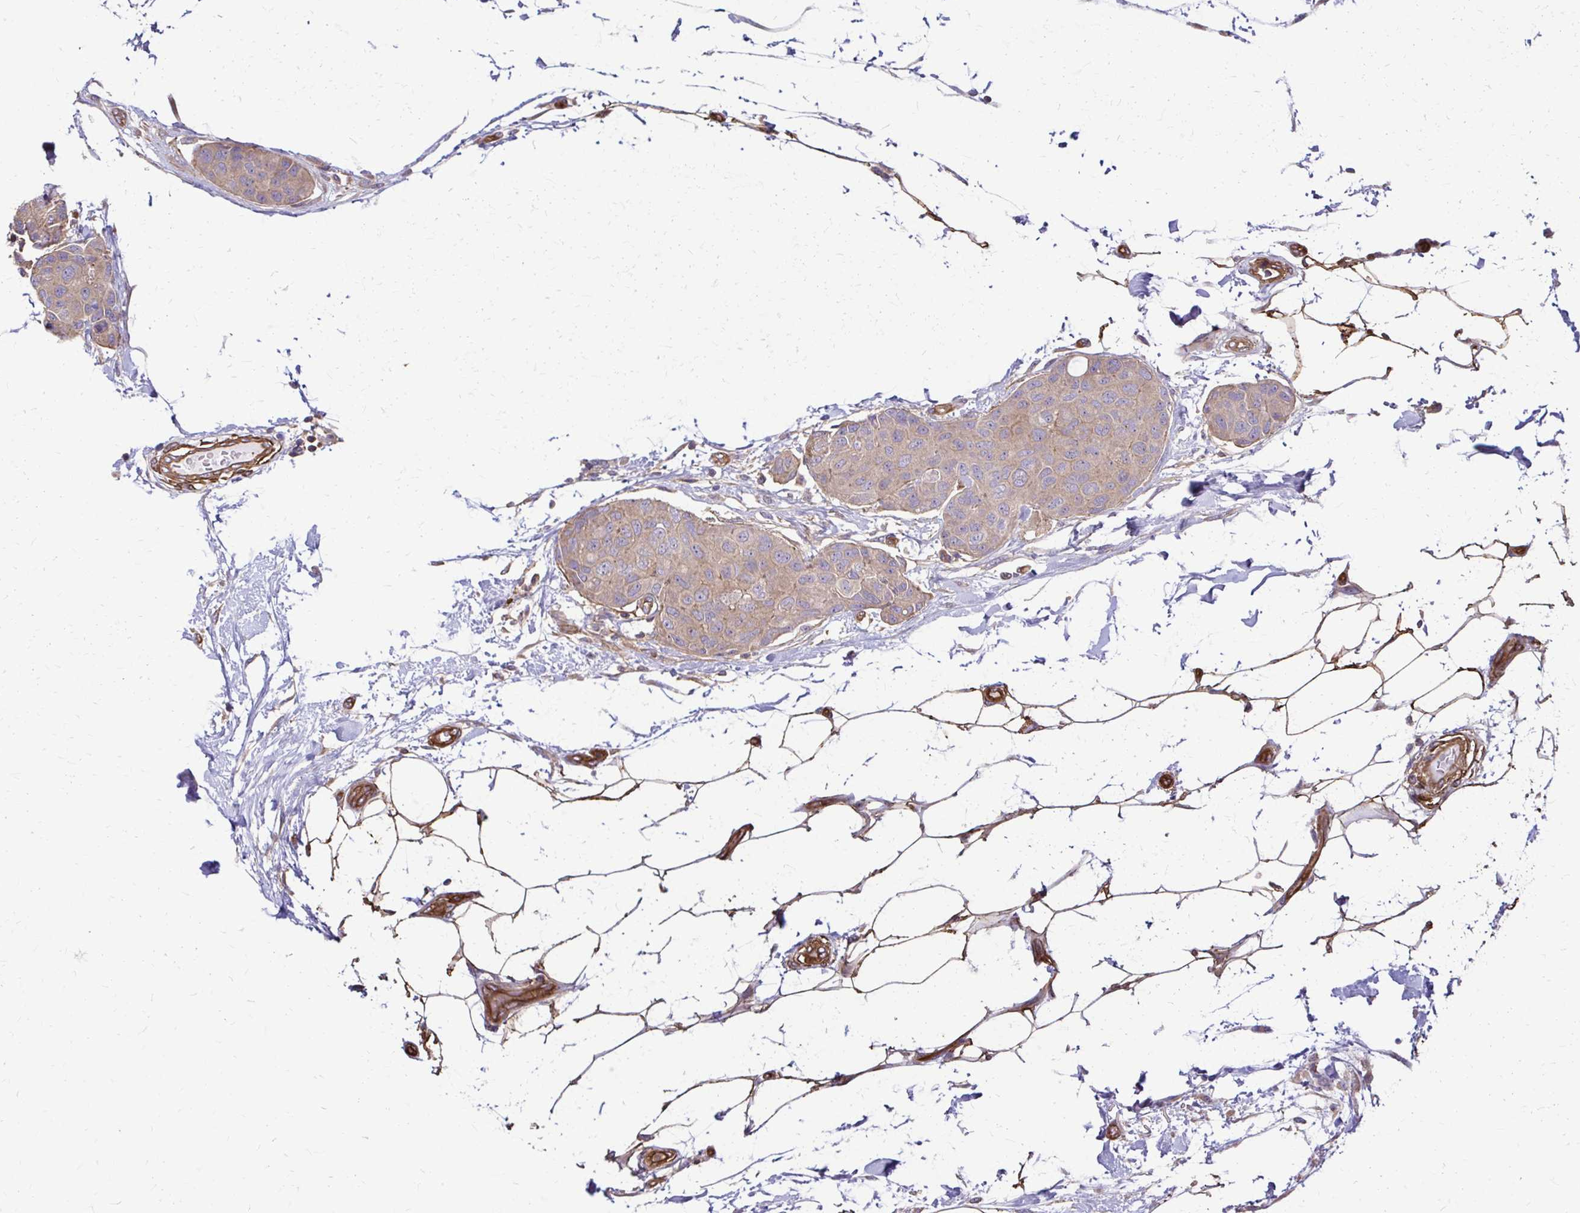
{"staining": {"intensity": "weak", "quantity": ">75%", "location": "cytoplasmic/membranous"}, "tissue": "breast cancer", "cell_type": "Tumor cells", "image_type": "cancer", "snomed": [{"axis": "morphology", "description": "Duct carcinoma"}, {"axis": "topography", "description": "Breast"}, {"axis": "topography", "description": "Lymph node"}], "caption": "This is an image of IHC staining of breast intraductal carcinoma, which shows weak staining in the cytoplasmic/membranous of tumor cells.", "gene": "DSP", "patient": {"sex": "female", "age": 80}}